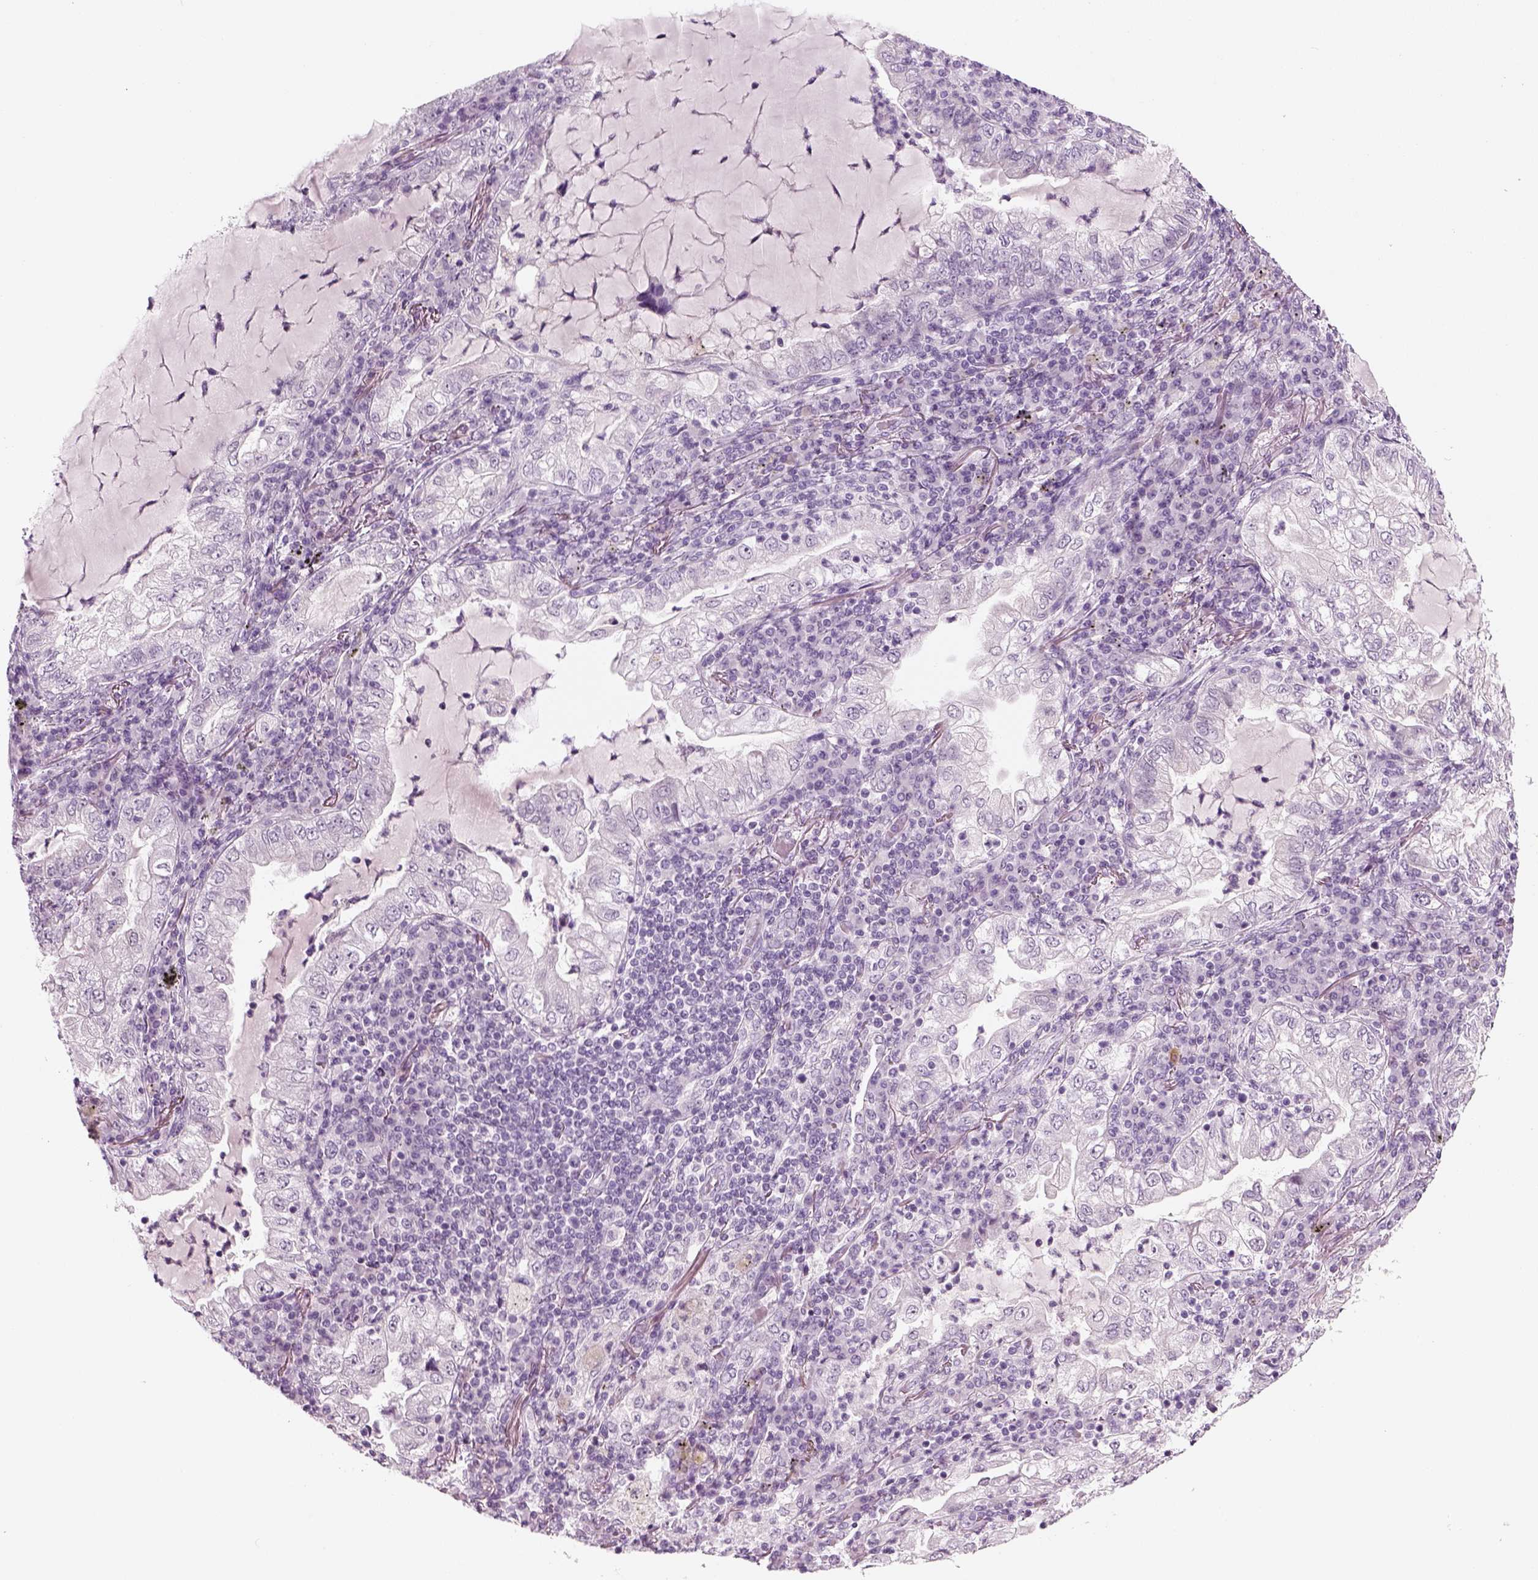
{"staining": {"intensity": "negative", "quantity": "none", "location": "none"}, "tissue": "lung cancer", "cell_type": "Tumor cells", "image_type": "cancer", "snomed": [{"axis": "morphology", "description": "Adenocarcinoma, NOS"}, {"axis": "topography", "description": "Lung"}], "caption": "High magnification brightfield microscopy of lung adenocarcinoma stained with DAB (3,3'-diaminobenzidine) (brown) and counterstained with hematoxylin (blue): tumor cells show no significant expression.", "gene": "KRT75", "patient": {"sex": "female", "age": 73}}